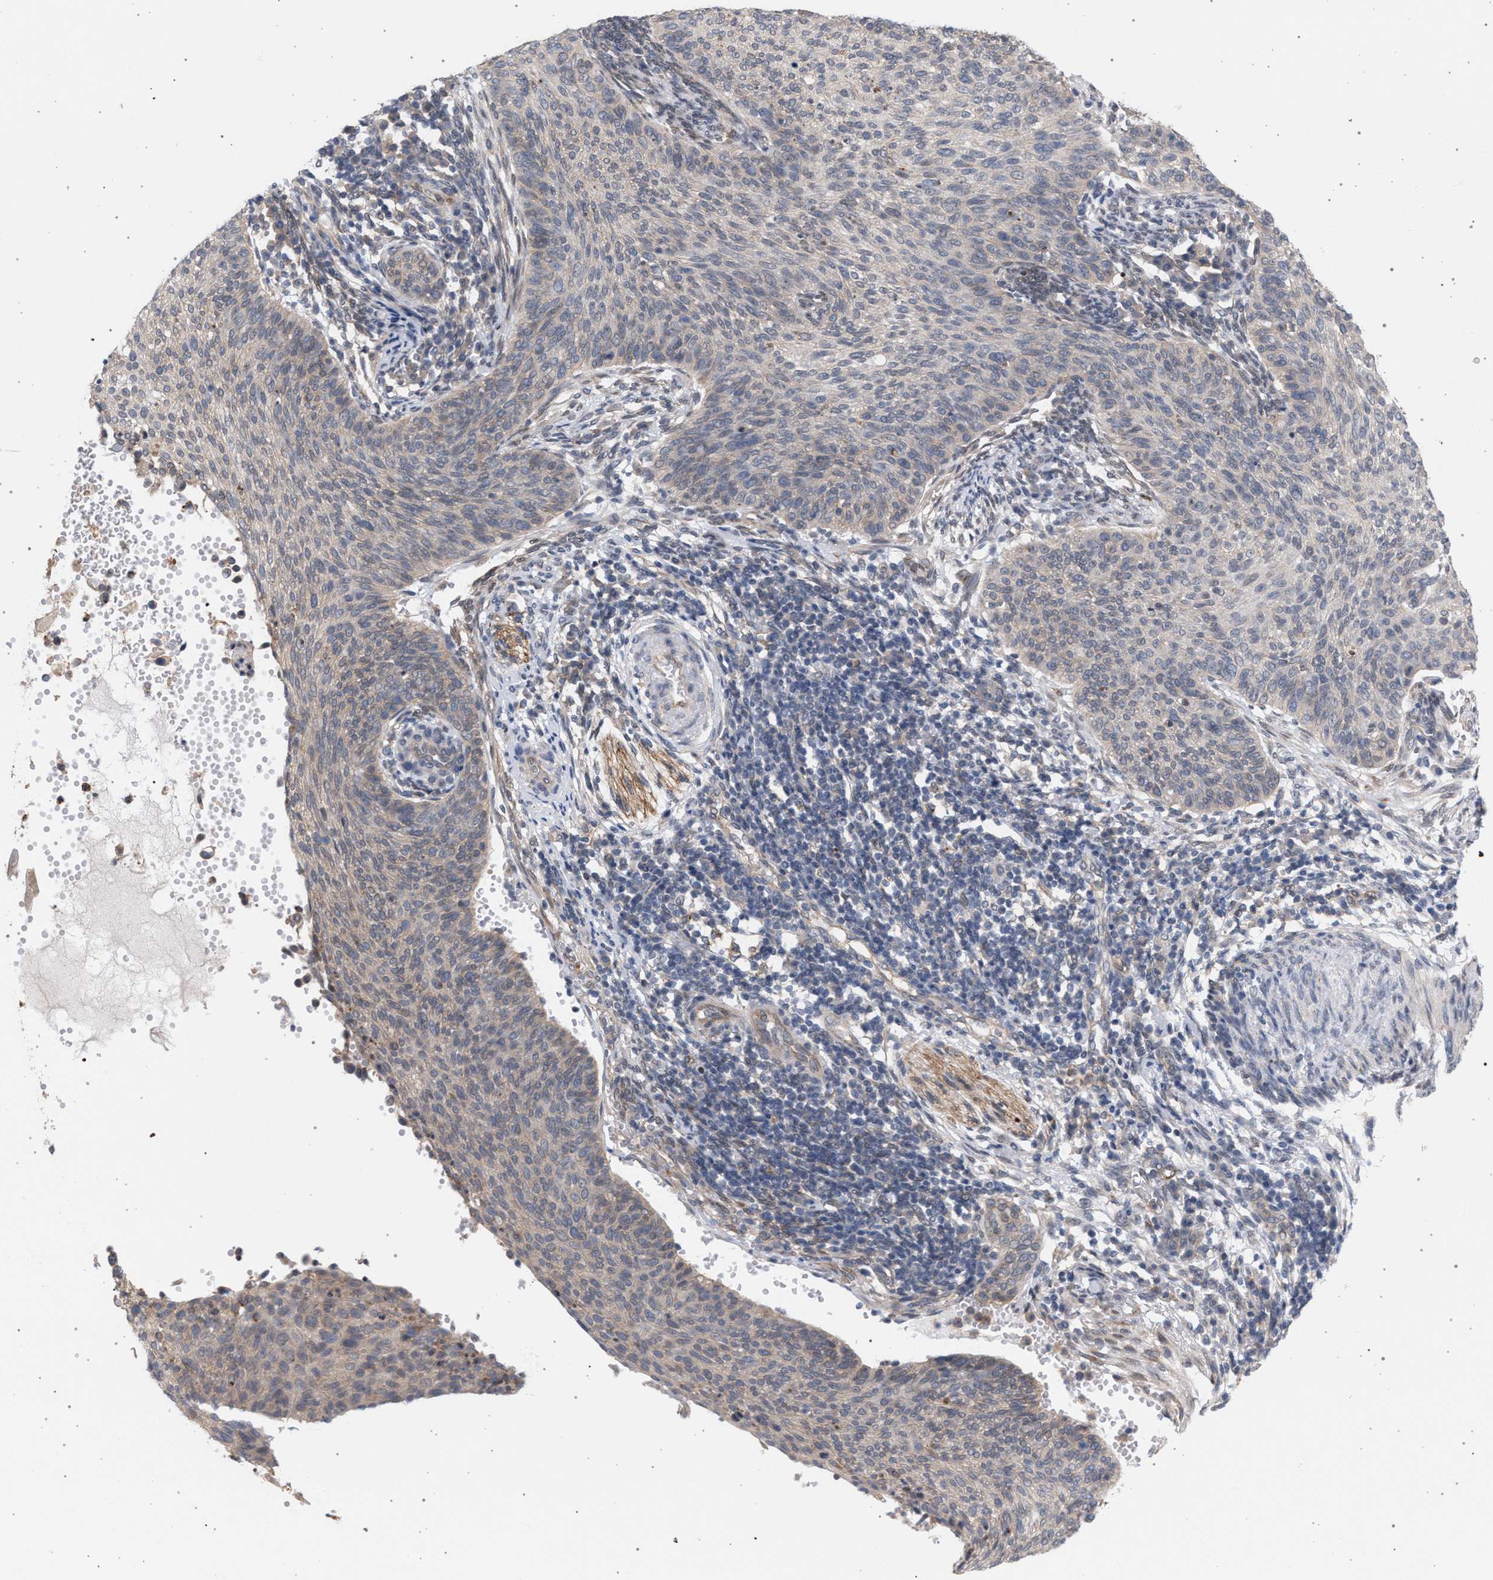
{"staining": {"intensity": "weak", "quantity": "<25%", "location": "cytoplasmic/membranous"}, "tissue": "cervical cancer", "cell_type": "Tumor cells", "image_type": "cancer", "snomed": [{"axis": "morphology", "description": "Squamous cell carcinoma, NOS"}, {"axis": "topography", "description": "Cervix"}], "caption": "Immunohistochemistry micrograph of human squamous cell carcinoma (cervical) stained for a protein (brown), which demonstrates no expression in tumor cells.", "gene": "ARPC5L", "patient": {"sex": "female", "age": 70}}